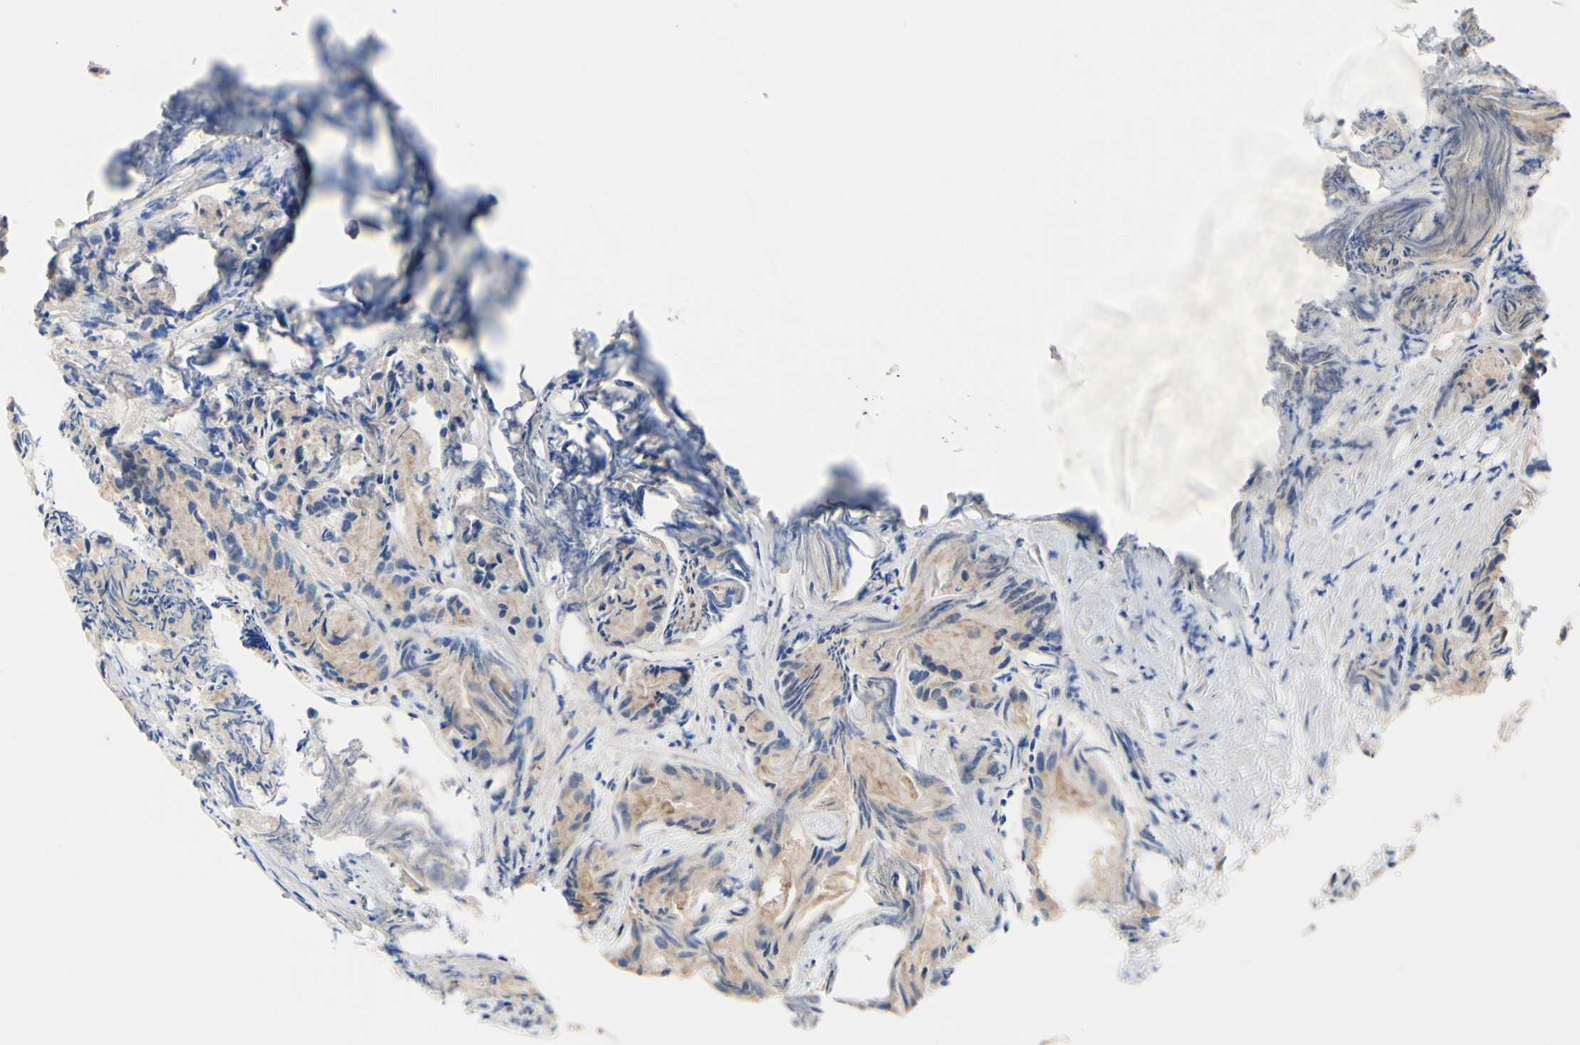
{"staining": {"intensity": "moderate", "quantity": ">75%", "location": "cytoplasmic/membranous"}, "tissue": "prostate cancer", "cell_type": "Tumor cells", "image_type": "cancer", "snomed": [{"axis": "morphology", "description": "Adenocarcinoma, Low grade"}, {"axis": "topography", "description": "Prostate"}], "caption": "This micrograph demonstrates immunohistochemistry (IHC) staining of low-grade adenocarcinoma (prostate), with medium moderate cytoplasmic/membranous expression in about >75% of tumor cells.", "gene": "LRIG3", "patient": {"sex": "male", "age": 72}}